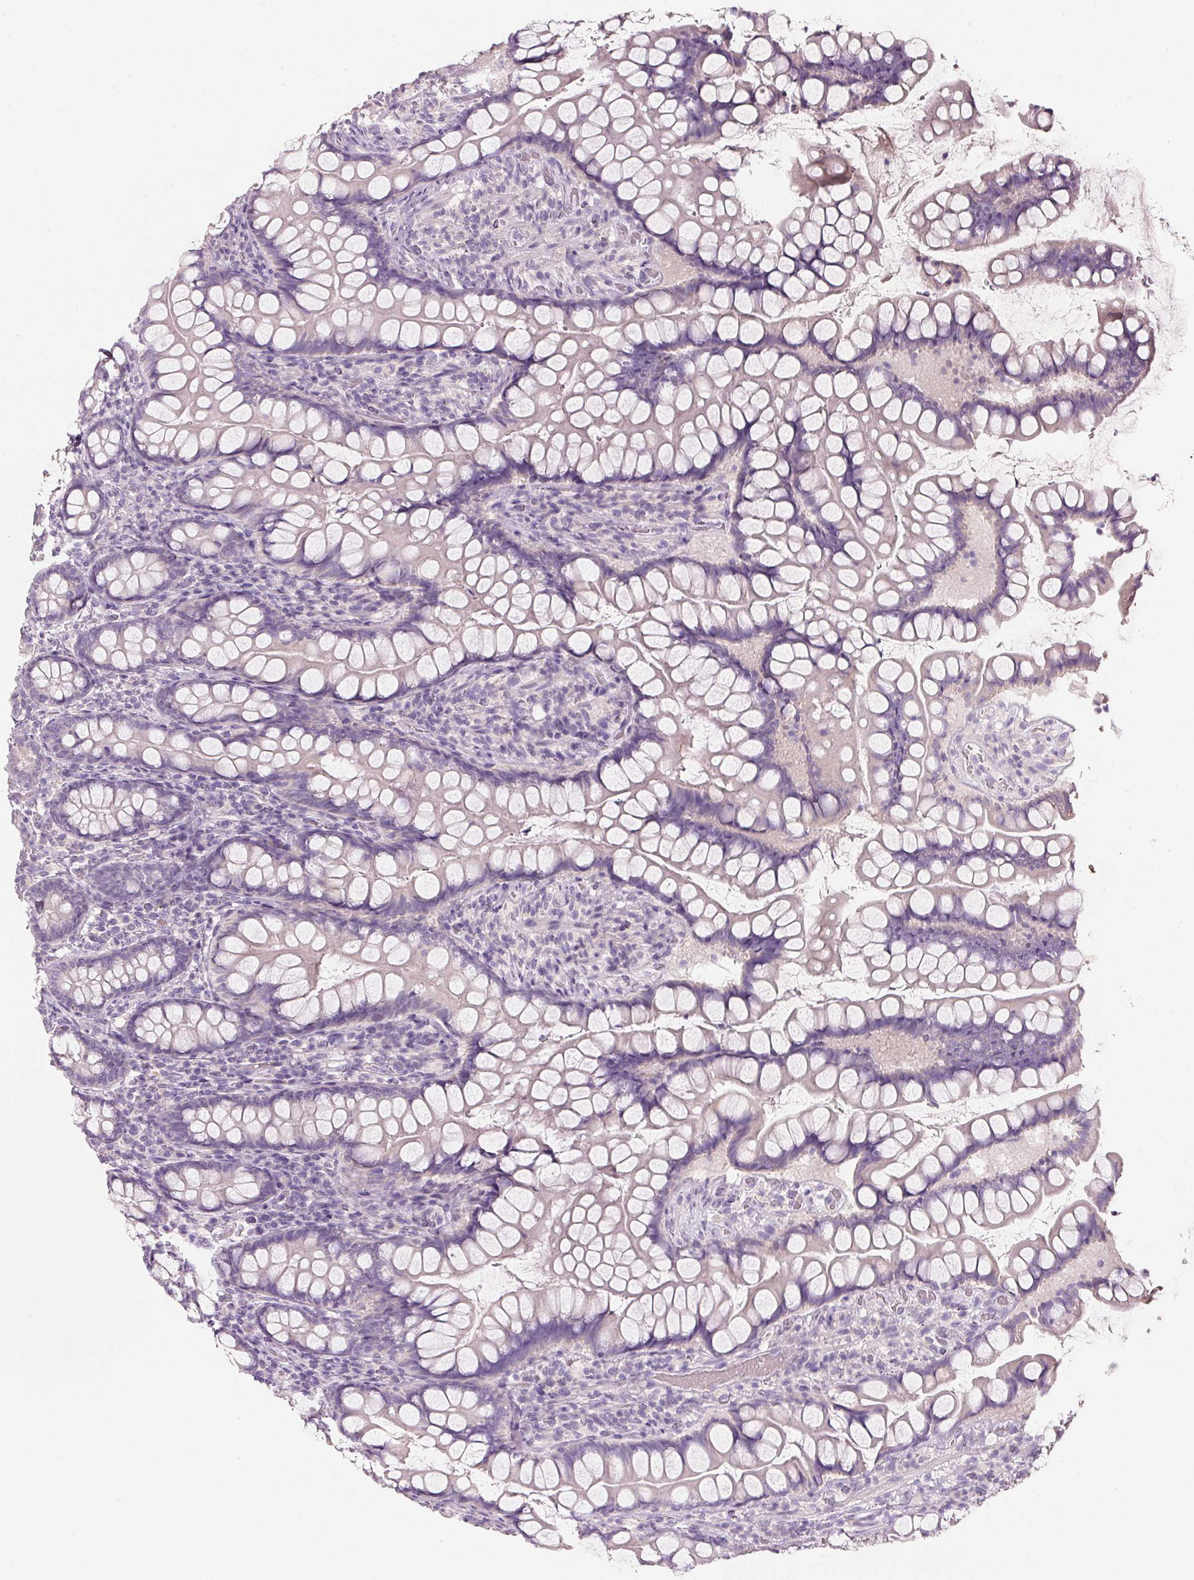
{"staining": {"intensity": "negative", "quantity": "none", "location": "none"}, "tissue": "small intestine", "cell_type": "Glandular cells", "image_type": "normal", "snomed": [{"axis": "morphology", "description": "Normal tissue, NOS"}, {"axis": "topography", "description": "Small intestine"}], "caption": "A high-resolution photomicrograph shows immunohistochemistry (IHC) staining of benign small intestine, which displays no significant positivity in glandular cells.", "gene": "HSD17B1", "patient": {"sex": "male", "age": 70}}